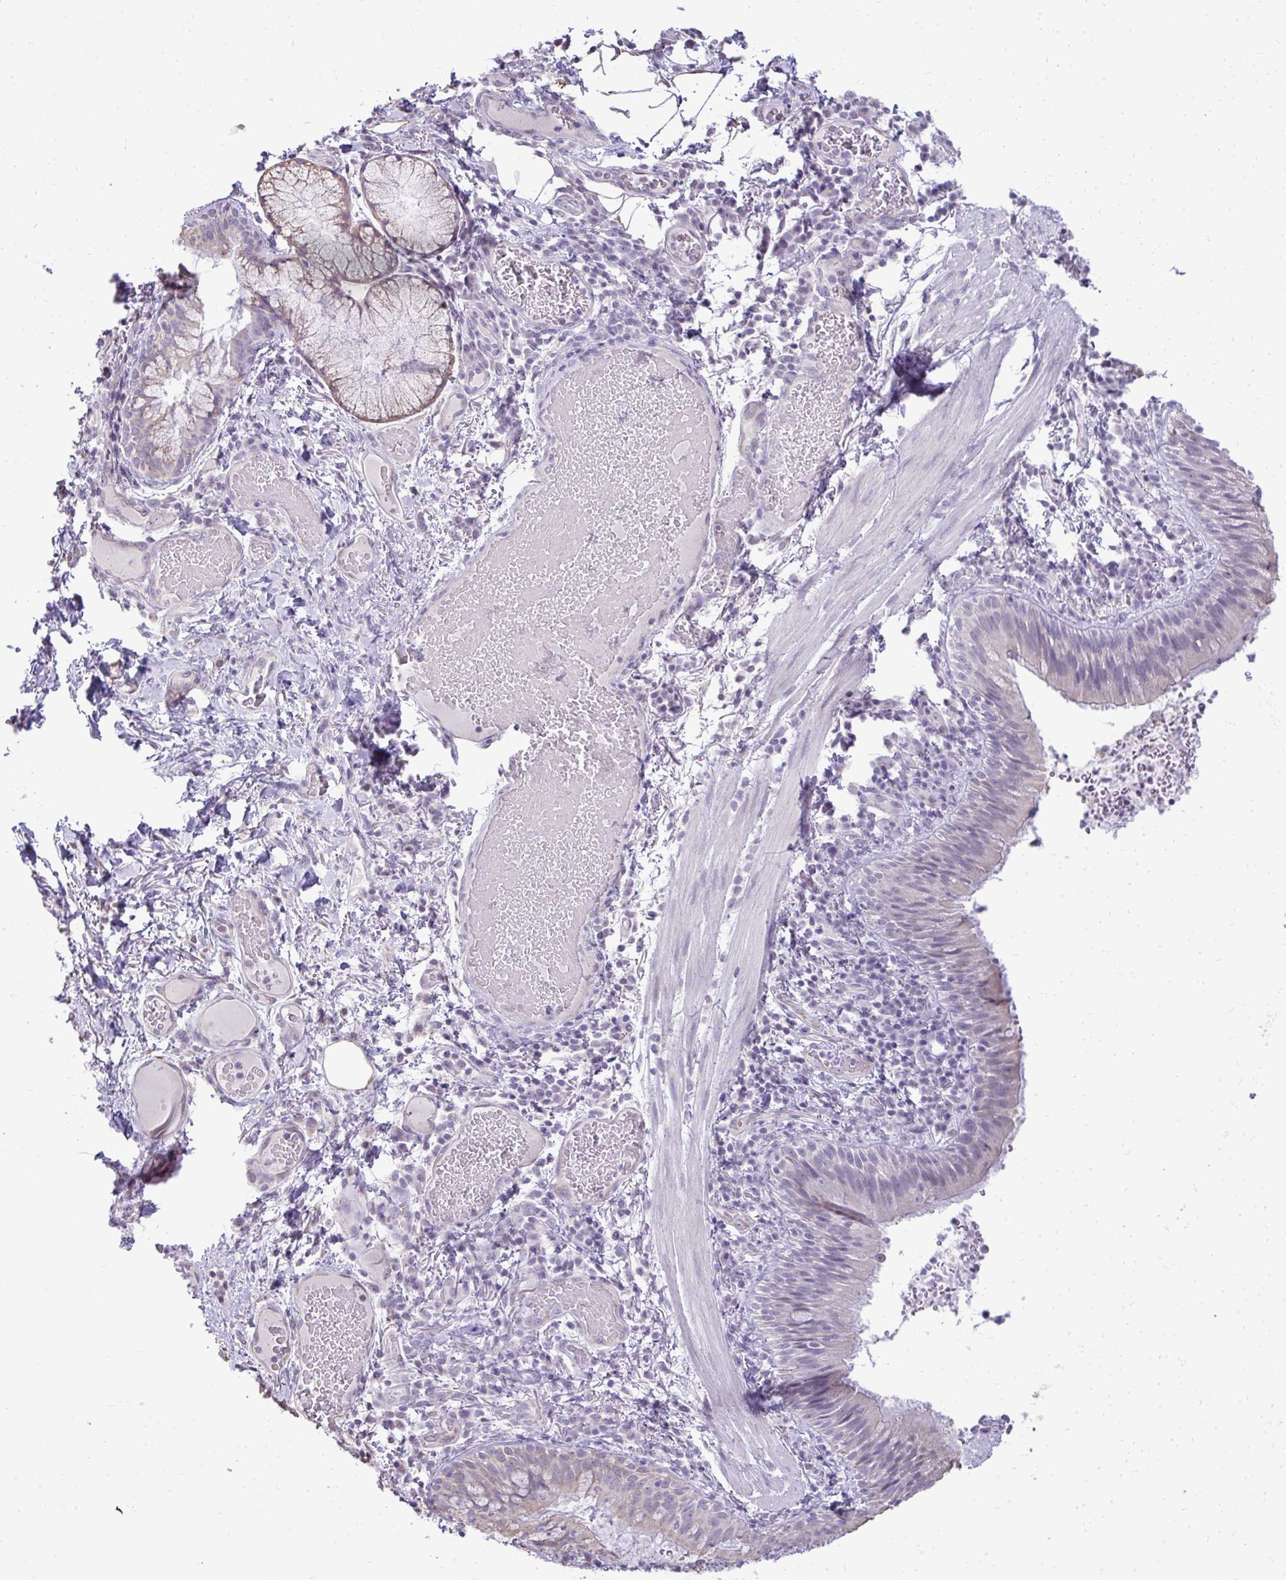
{"staining": {"intensity": "weak", "quantity": "<25%", "location": "cytoplasmic/membranous"}, "tissue": "bronchus", "cell_type": "Respiratory epithelial cells", "image_type": "normal", "snomed": [{"axis": "morphology", "description": "Normal tissue, NOS"}, {"axis": "topography", "description": "Lymph node"}, {"axis": "topography", "description": "Bronchus"}], "caption": "Histopathology image shows no protein positivity in respiratory epithelial cells of unremarkable bronchus. The staining is performed using DAB brown chromogen with nuclei counter-stained in using hematoxylin.", "gene": "NPPA", "patient": {"sex": "male", "age": 56}}